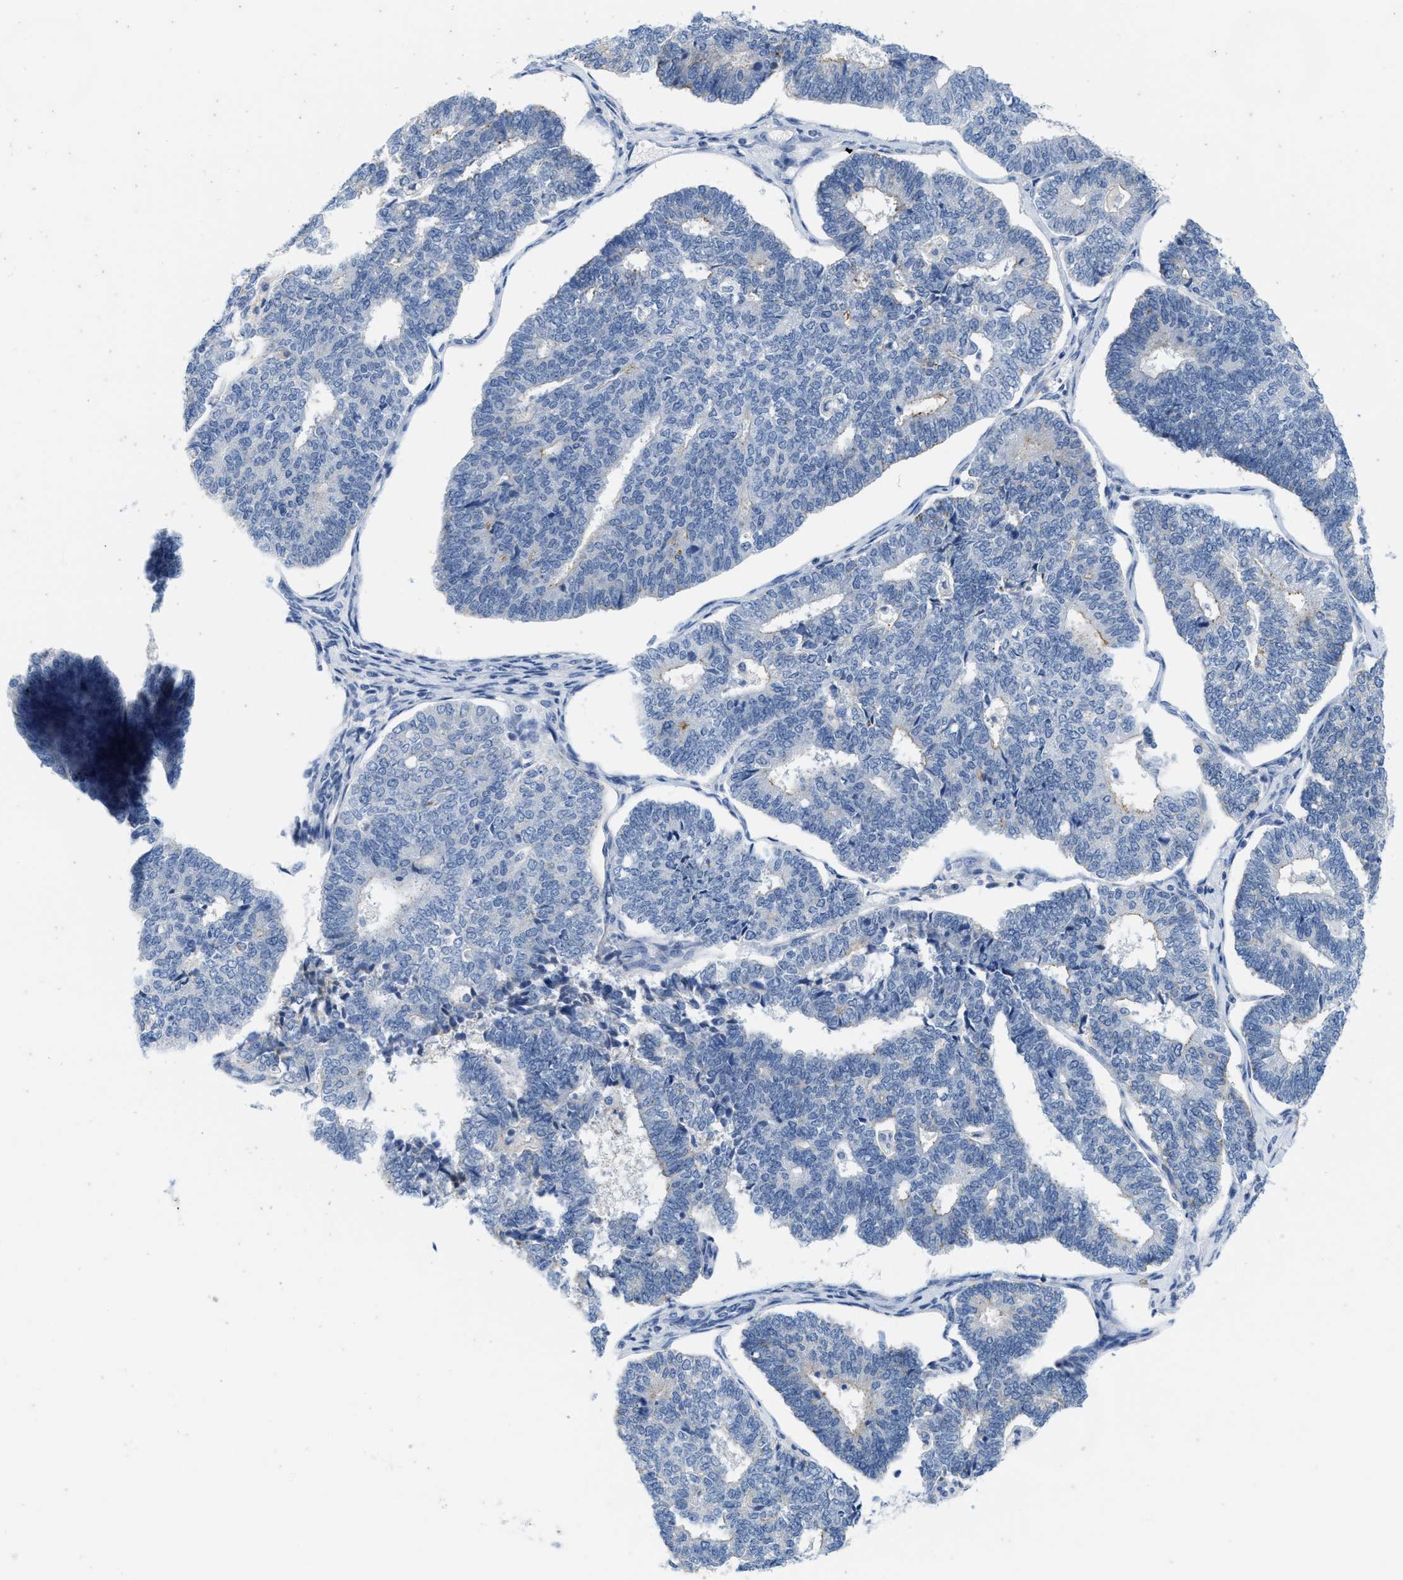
{"staining": {"intensity": "negative", "quantity": "none", "location": "none"}, "tissue": "endometrial cancer", "cell_type": "Tumor cells", "image_type": "cancer", "snomed": [{"axis": "morphology", "description": "Adenocarcinoma, NOS"}, {"axis": "topography", "description": "Endometrium"}], "caption": "The image exhibits no significant expression in tumor cells of endometrial adenocarcinoma.", "gene": "ABCB11", "patient": {"sex": "female", "age": 70}}